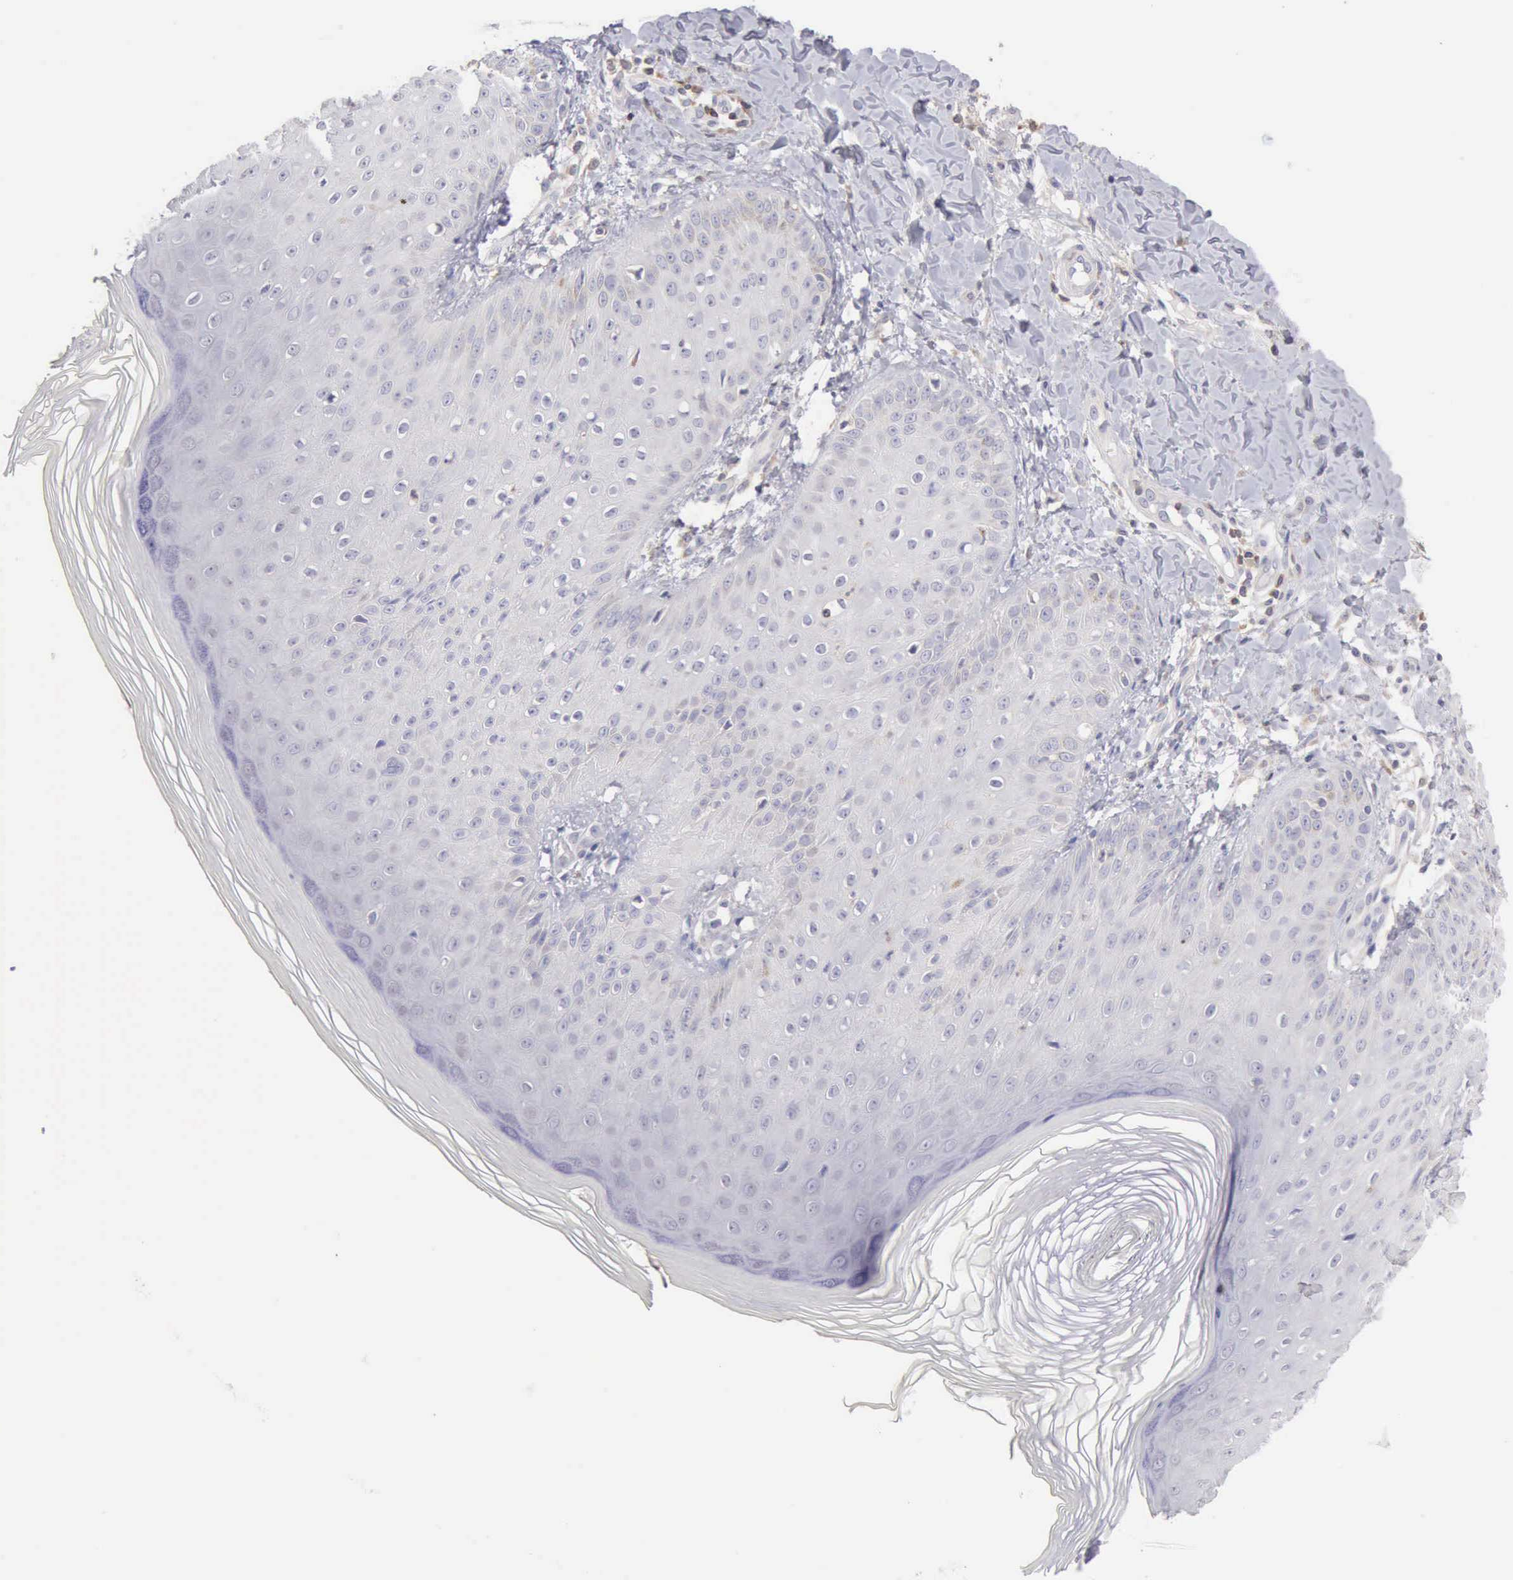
{"staining": {"intensity": "negative", "quantity": "none", "location": "none"}, "tissue": "skin", "cell_type": "Epidermal cells", "image_type": "normal", "snomed": [{"axis": "morphology", "description": "Normal tissue, NOS"}, {"axis": "morphology", "description": "Inflammation, NOS"}, {"axis": "topography", "description": "Soft tissue"}, {"axis": "topography", "description": "Anal"}], "caption": "IHC micrograph of benign skin stained for a protein (brown), which displays no staining in epidermal cells. (DAB (3,3'-diaminobenzidine) immunohistochemistry (IHC) with hematoxylin counter stain).", "gene": "SASH3", "patient": {"sex": "female", "age": 15}}